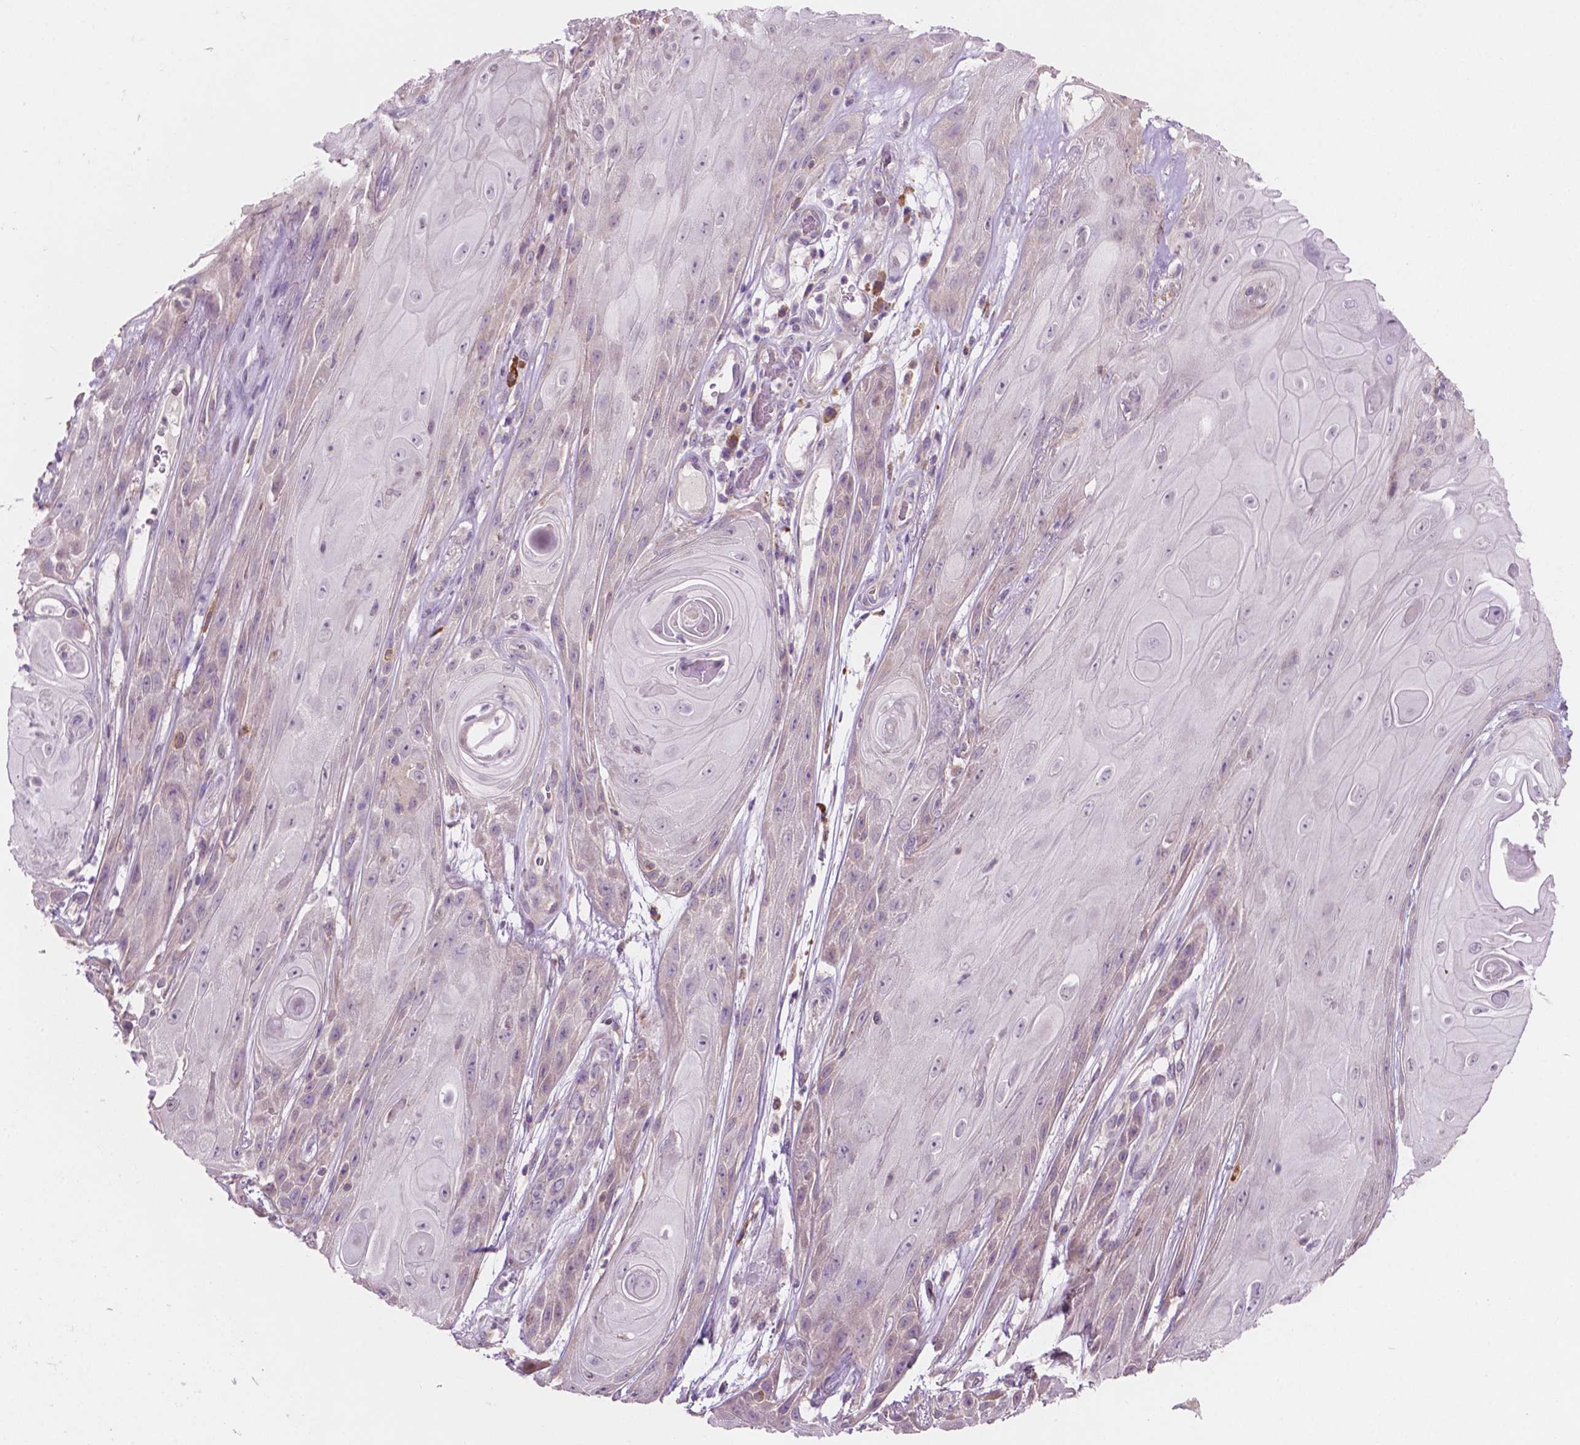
{"staining": {"intensity": "weak", "quantity": "25%-75%", "location": "cytoplasmic/membranous"}, "tissue": "skin cancer", "cell_type": "Tumor cells", "image_type": "cancer", "snomed": [{"axis": "morphology", "description": "Squamous cell carcinoma, NOS"}, {"axis": "topography", "description": "Skin"}], "caption": "Weak cytoplasmic/membranous protein staining is present in about 25%-75% of tumor cells in squamous cell carcinoma (skin).", "gene": "LRP1B", "patient": {"sex": "male", "age": 62}}